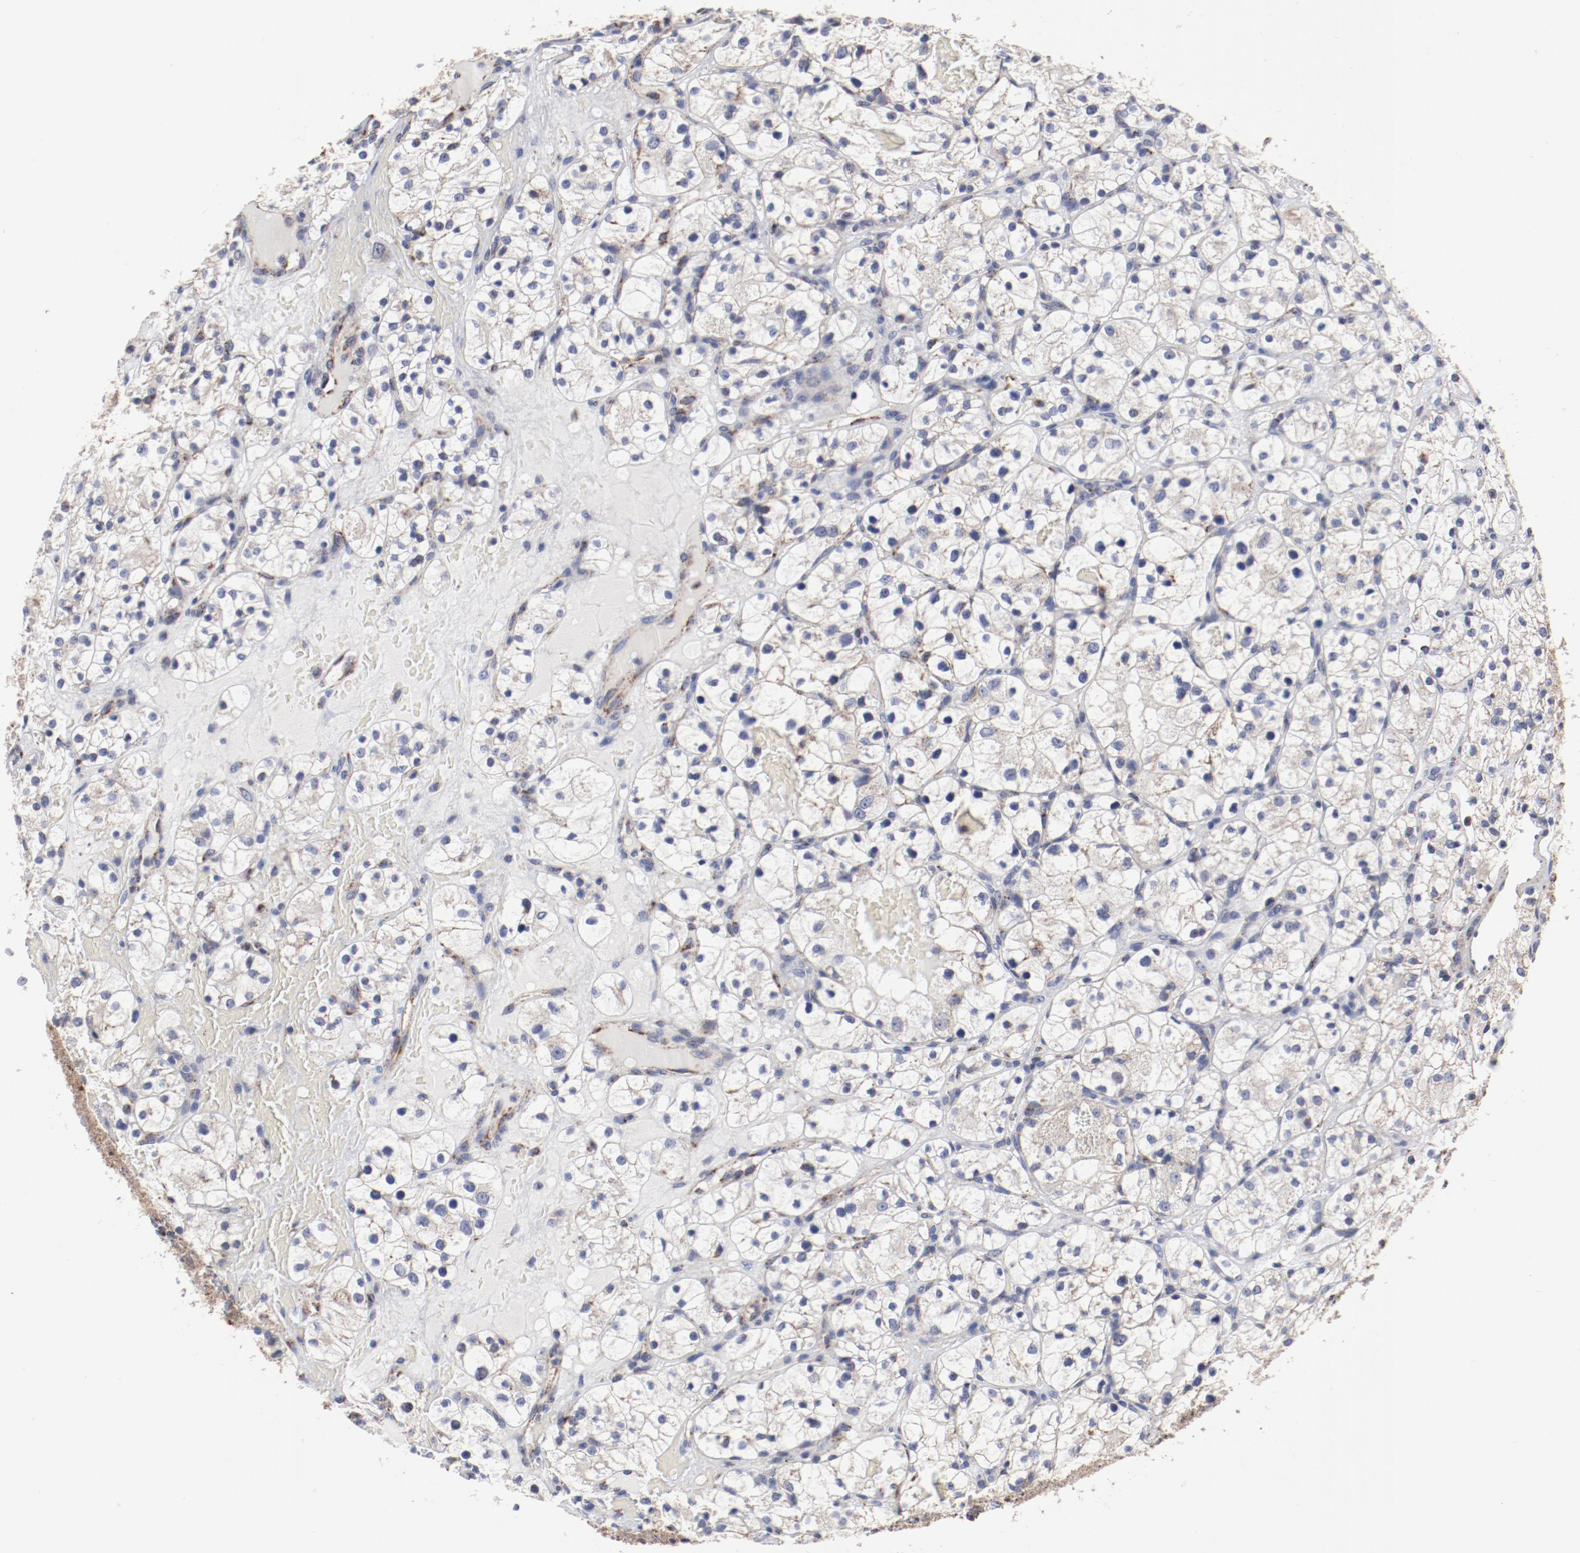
{"staining": {"intensity": "weak", "quantity": "25%-75%", "location": "cytoplasmic/membranous"}, "tissue": "renal cancer", "cell_type": "Tumor cells", "image_type": "cancer", "snomed": [{"axis": "morphology", "description": "Adenocarcinoma, NOS"}, {"axis": "topography", "description": "Kidney"}], "caption": "Protein staining of renal cancer tissue exhibits weak cytoplasmic/membranous expression in approximately 25%-75% of tumor cells.", "gene": "NDUFV2", "patient": {"sex": "female", "age": 60}}